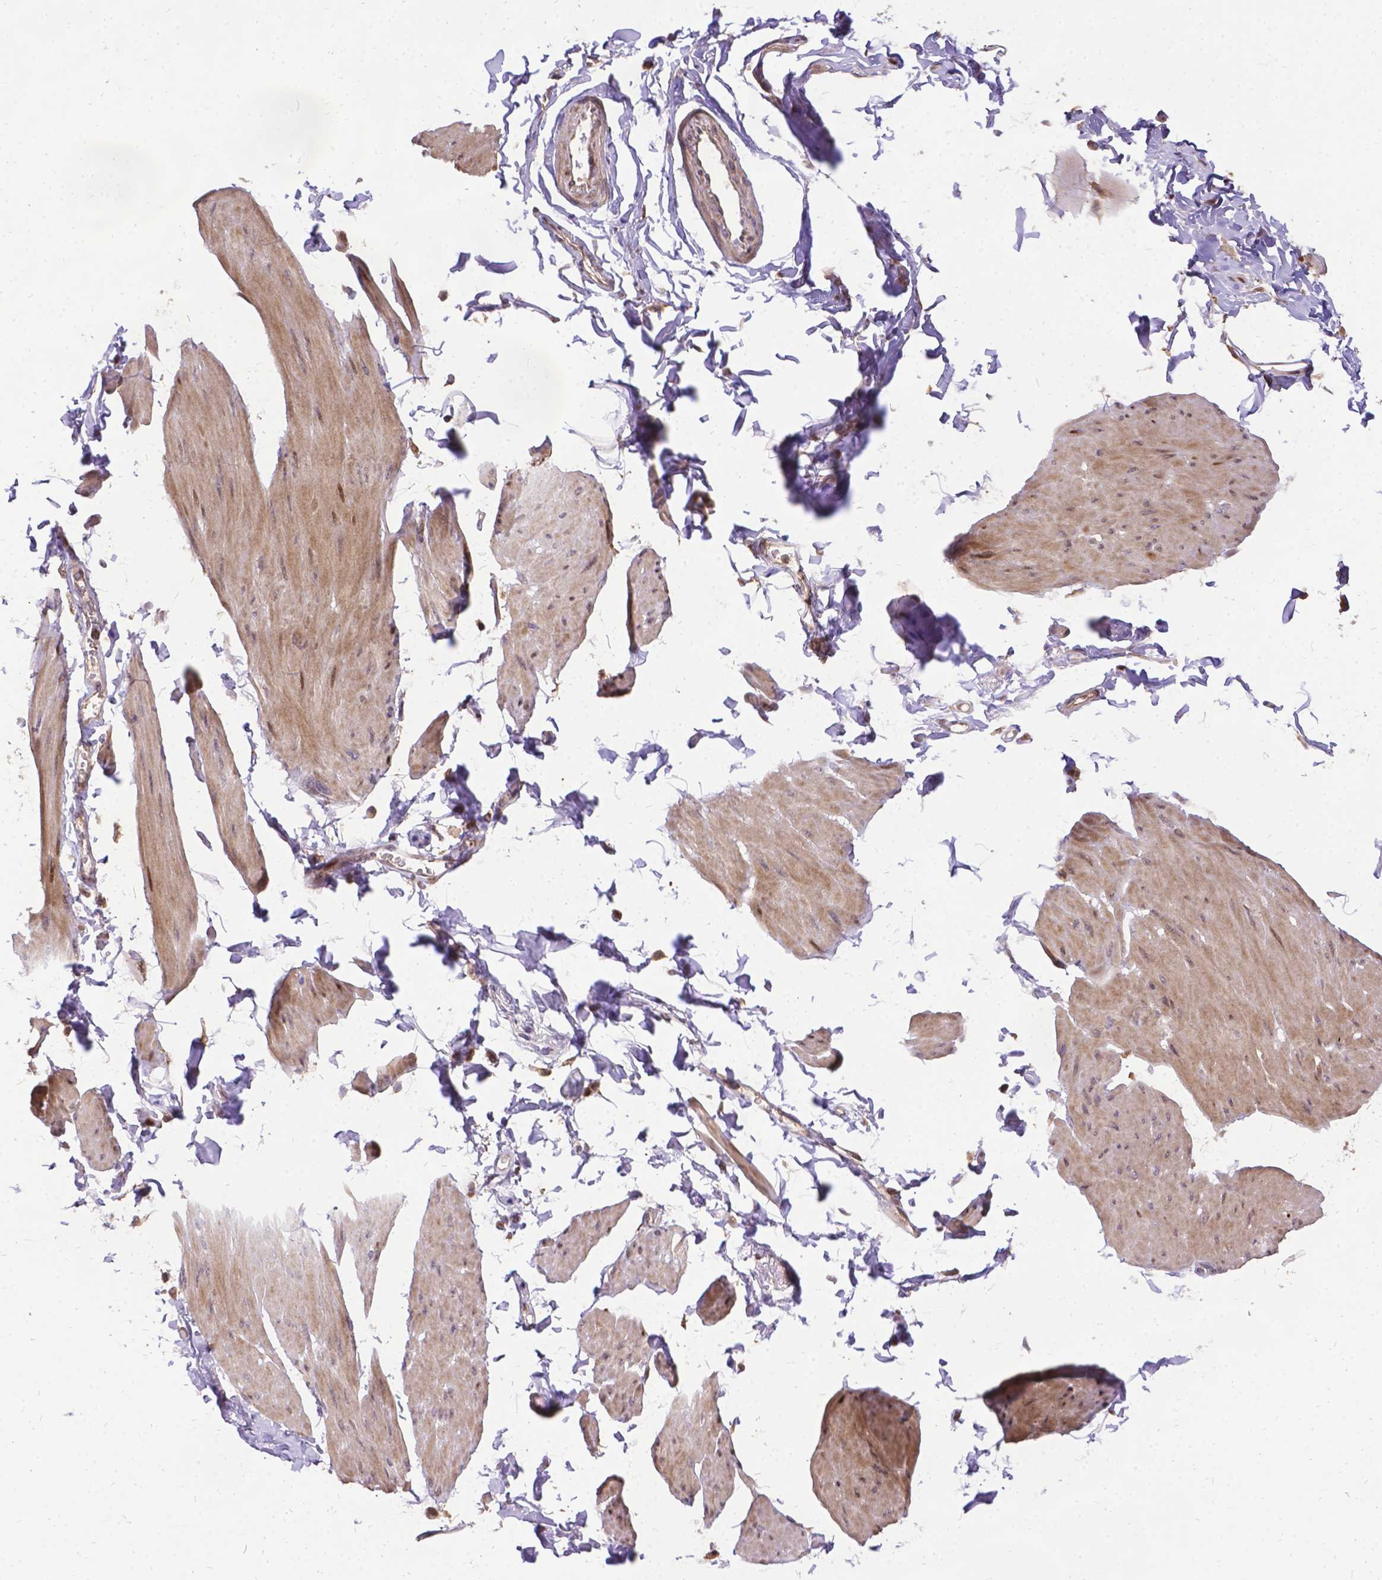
{"staining": {"intensity": "weak", "quantity": "25%-75%", "location": "cytoplasmic/membranous"}, "tissue": "smooth muscle", "cell_type": "Smooth muscle cells", "image_type": "normal", "snomed": [{"axis": "morphology", "description": "Normal tissue, NOS"}, {"axis": "topography", "description": "Adipose tissue"}, {"axis": "topography", "description": "Smooth muscle"}, {"axis": "topography", "description": "Peripheral nerve tissue"}], "caption": "The immunohistochemical stain labels weak cytoplasmic/membranous positivity in smooth muscle cells of normal smooth muscle.", "gene": "DENND6A", "patient": {"sex": "male", "age": 83}}